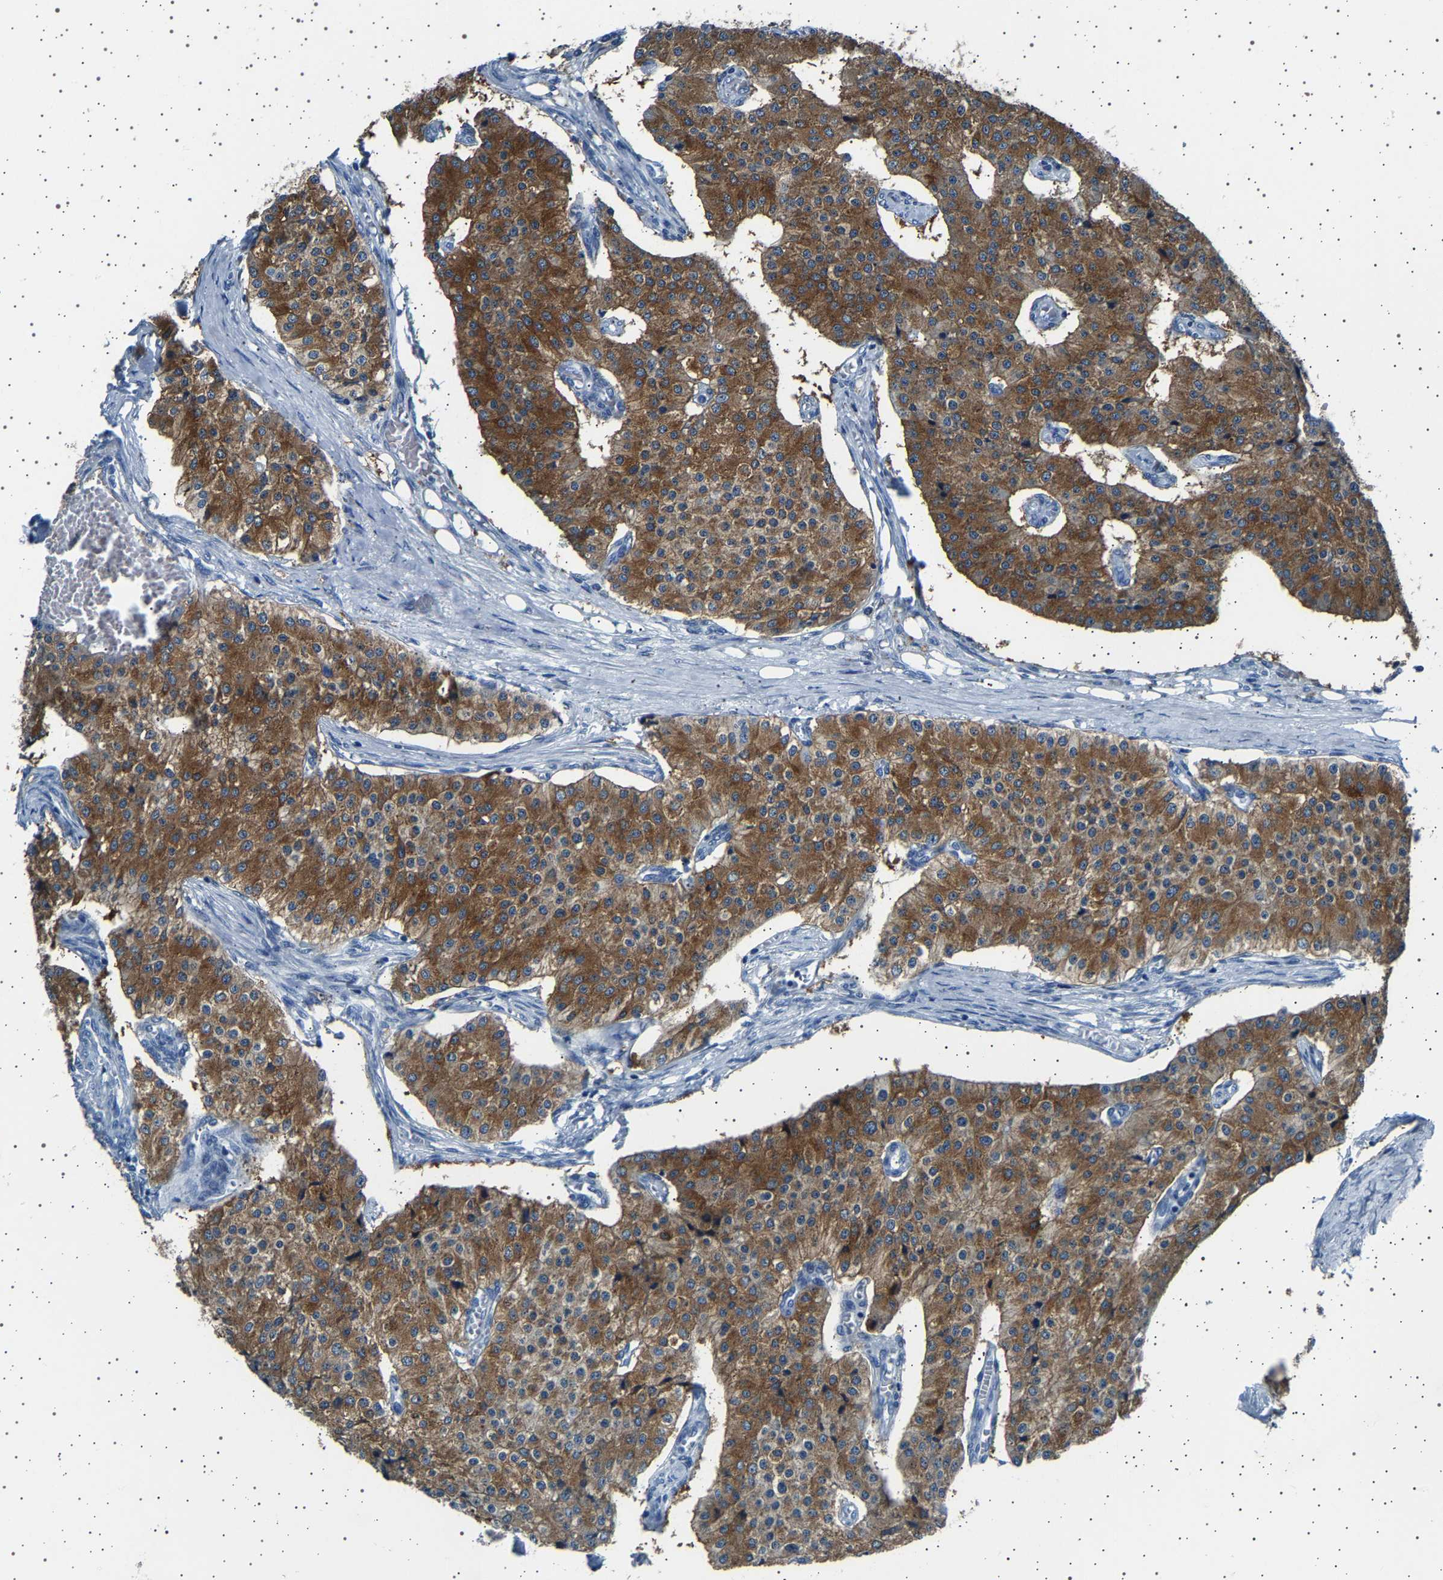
{"staining": {"intensity": "moderate", "quantity": ">75%", "location": "cytoplasmic/membranous"}, "tissue": "carcinoid", "cell_type": "Tumor cells", "image_type": "cancer", "snomed": [{"axis": "morphology", "description": "Carcinoid, malignant, NOS"}, {"axis": "topography", "description": "Colon"}], "caption": "Brown immunohistochemical staining in carcinoid demonstrates moderate cytoplasmic/membranous positivity in about >75% of tumor cells.", "gene": "FTCD", "patient": {"sex": "female", "age": 52}}